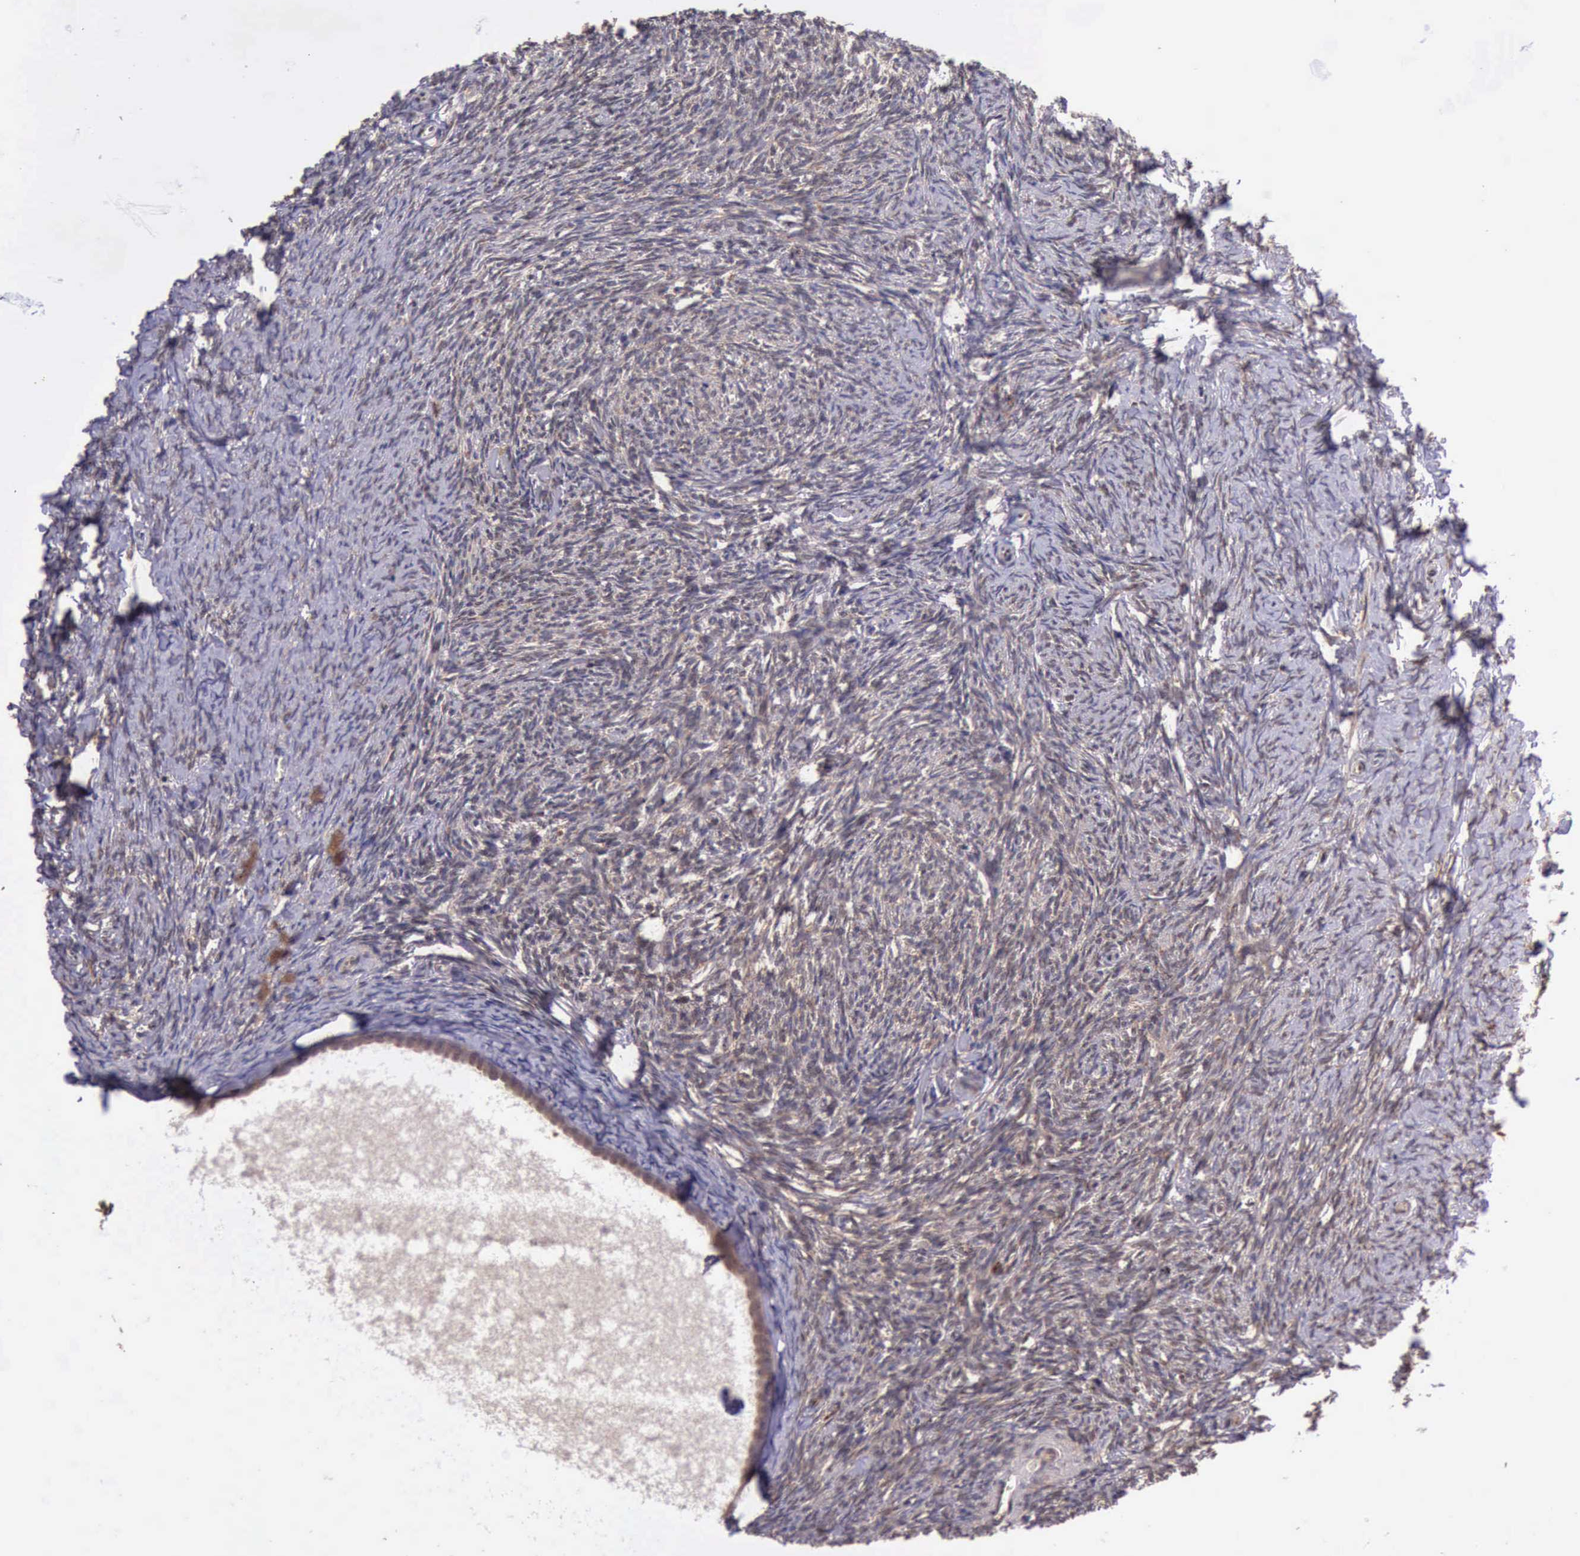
{"staining": {"intensity": "moderate", "quantity": ">75%", "location": "cytoplasmic/membranous"}, "tissue": "ovary", "cell_type": "Follicle cells", "image_type": "normal", "snomed": [{"axis": "morphology", "description": "Normal tissue, NOS"}, {"axis": "topography", "description": "Ovary"}], "caption": "IHC (DAB) staining of benign ovary shows moderate cytoplasmic/membranous protein staining in approximately >75% of follicle cells. Using DAB (brown) and hematoxylin (blue) stains, captured at high magnification using brightfield microscopy.", "gene": "ARMCX3", "patient": {"sex": "female", "age": 54}}